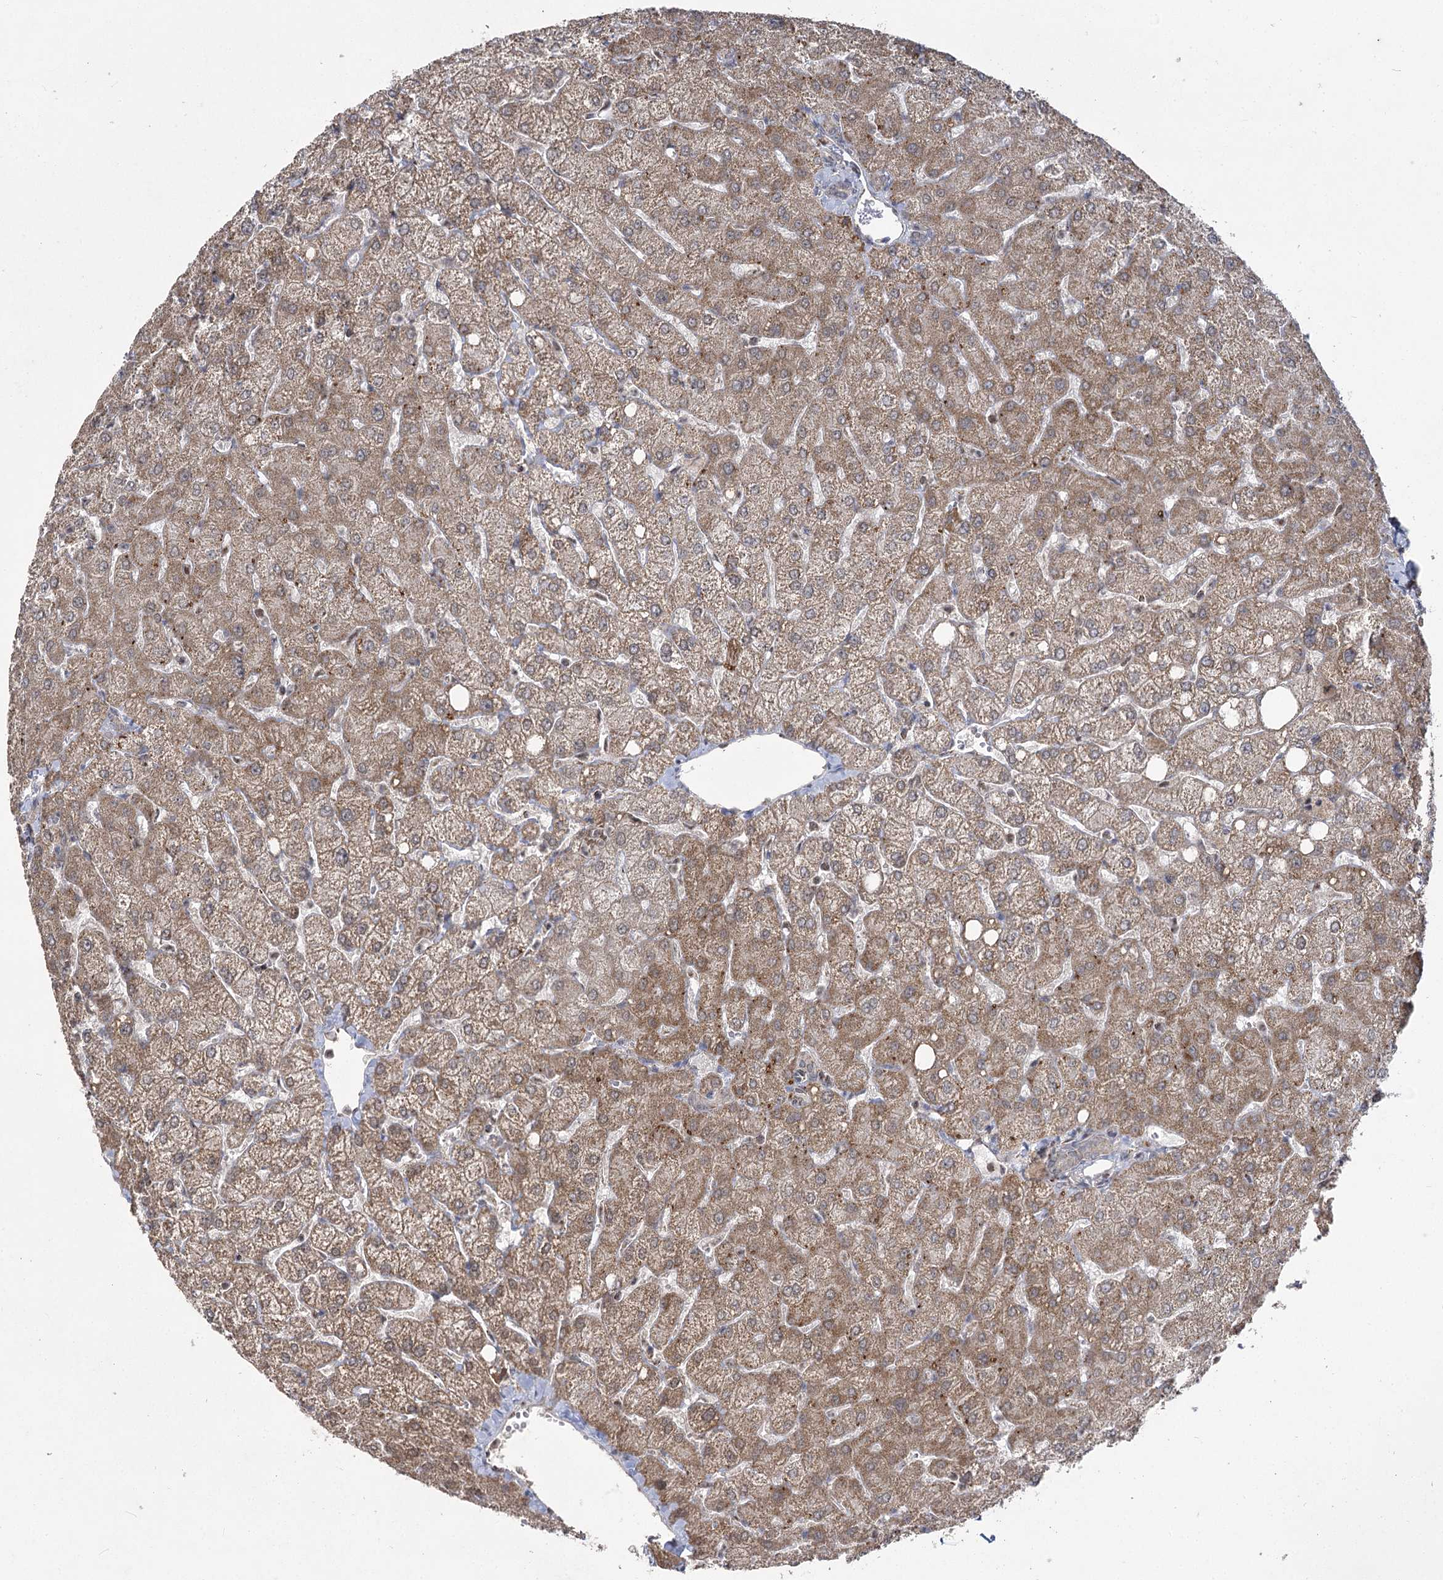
{"staining": {"intensity": "weak", "quantity": "<25%", "location": "cytoplasmic/membranous"}, "tissue": "liver", "cell_type": "Cholangiocytes", "image_type": "normal", "snomed": [{"axis": "morphology", "description": "Normal tissue, NOS"}, {"axis": "topography", "description": "Liver"}], "caption": "Immunohistochemical staining of benign liver displays no significant expression in cholangiocytes.", "gene": "SLC4A1AP", "patient": {"sex": "female", "age": 54}}